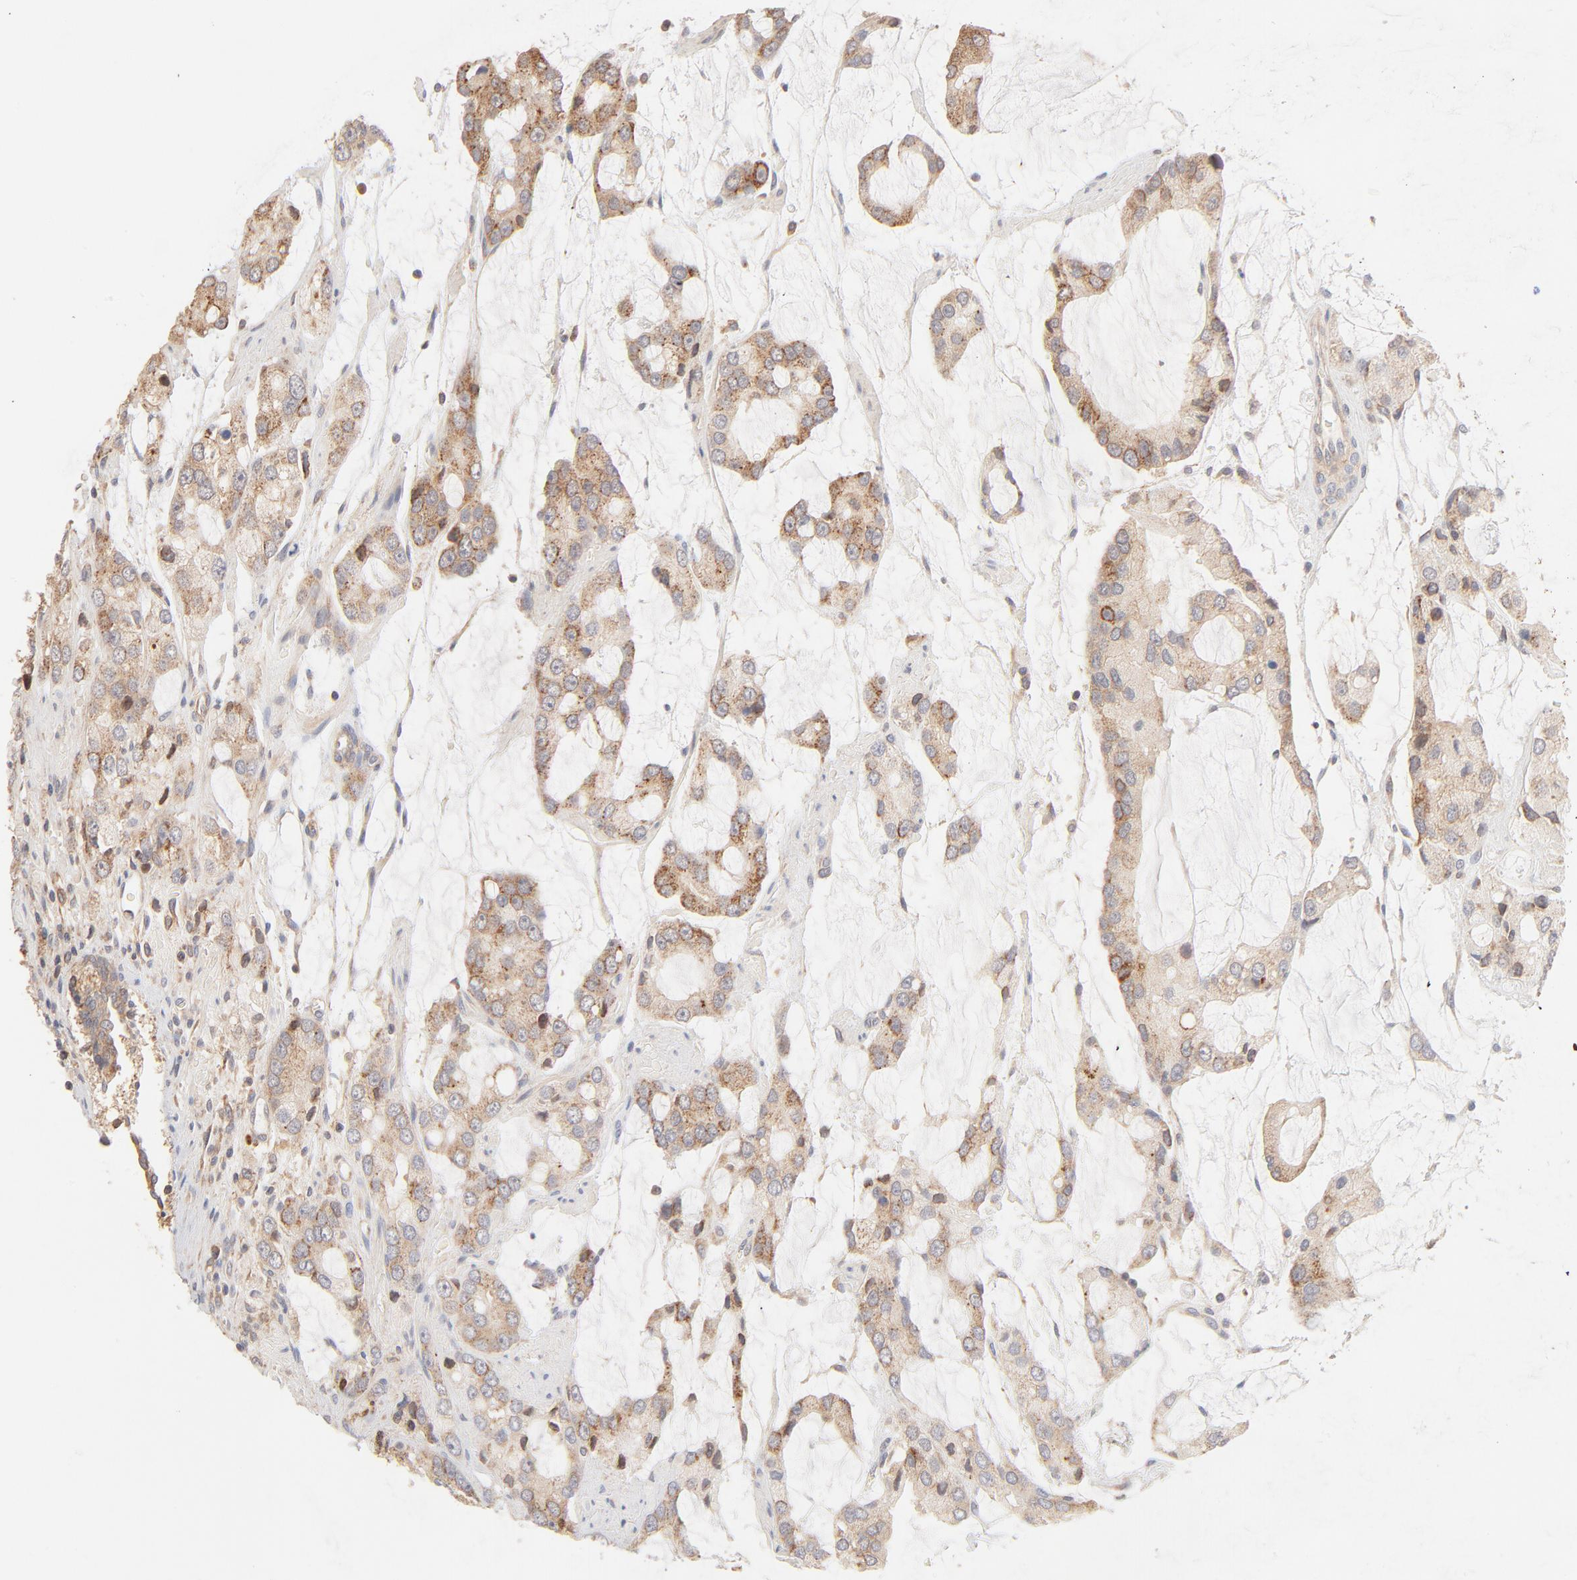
{"staining": {"intensity": "moderate", "quantity": ">75%", "location": "cytoplasmic/membranous"}, "tissue": "prostate cancer", "cell_type": "Tumor cells", "image_type": "cancer", "snomed": [{"axis": "morphology", "description": "Adenocarcinoma, High grade"}, {"axis": "topography", "description": "Prostate"}], "caption": "A medium amount of moderate cytoplasmic/membranous staining is present in approximately >75% of tumor cells in high-grade adenocarcinoma (prostate) tissue.", "gene": "CSPG4", "patient": {"sex": "male", "age": 67}}